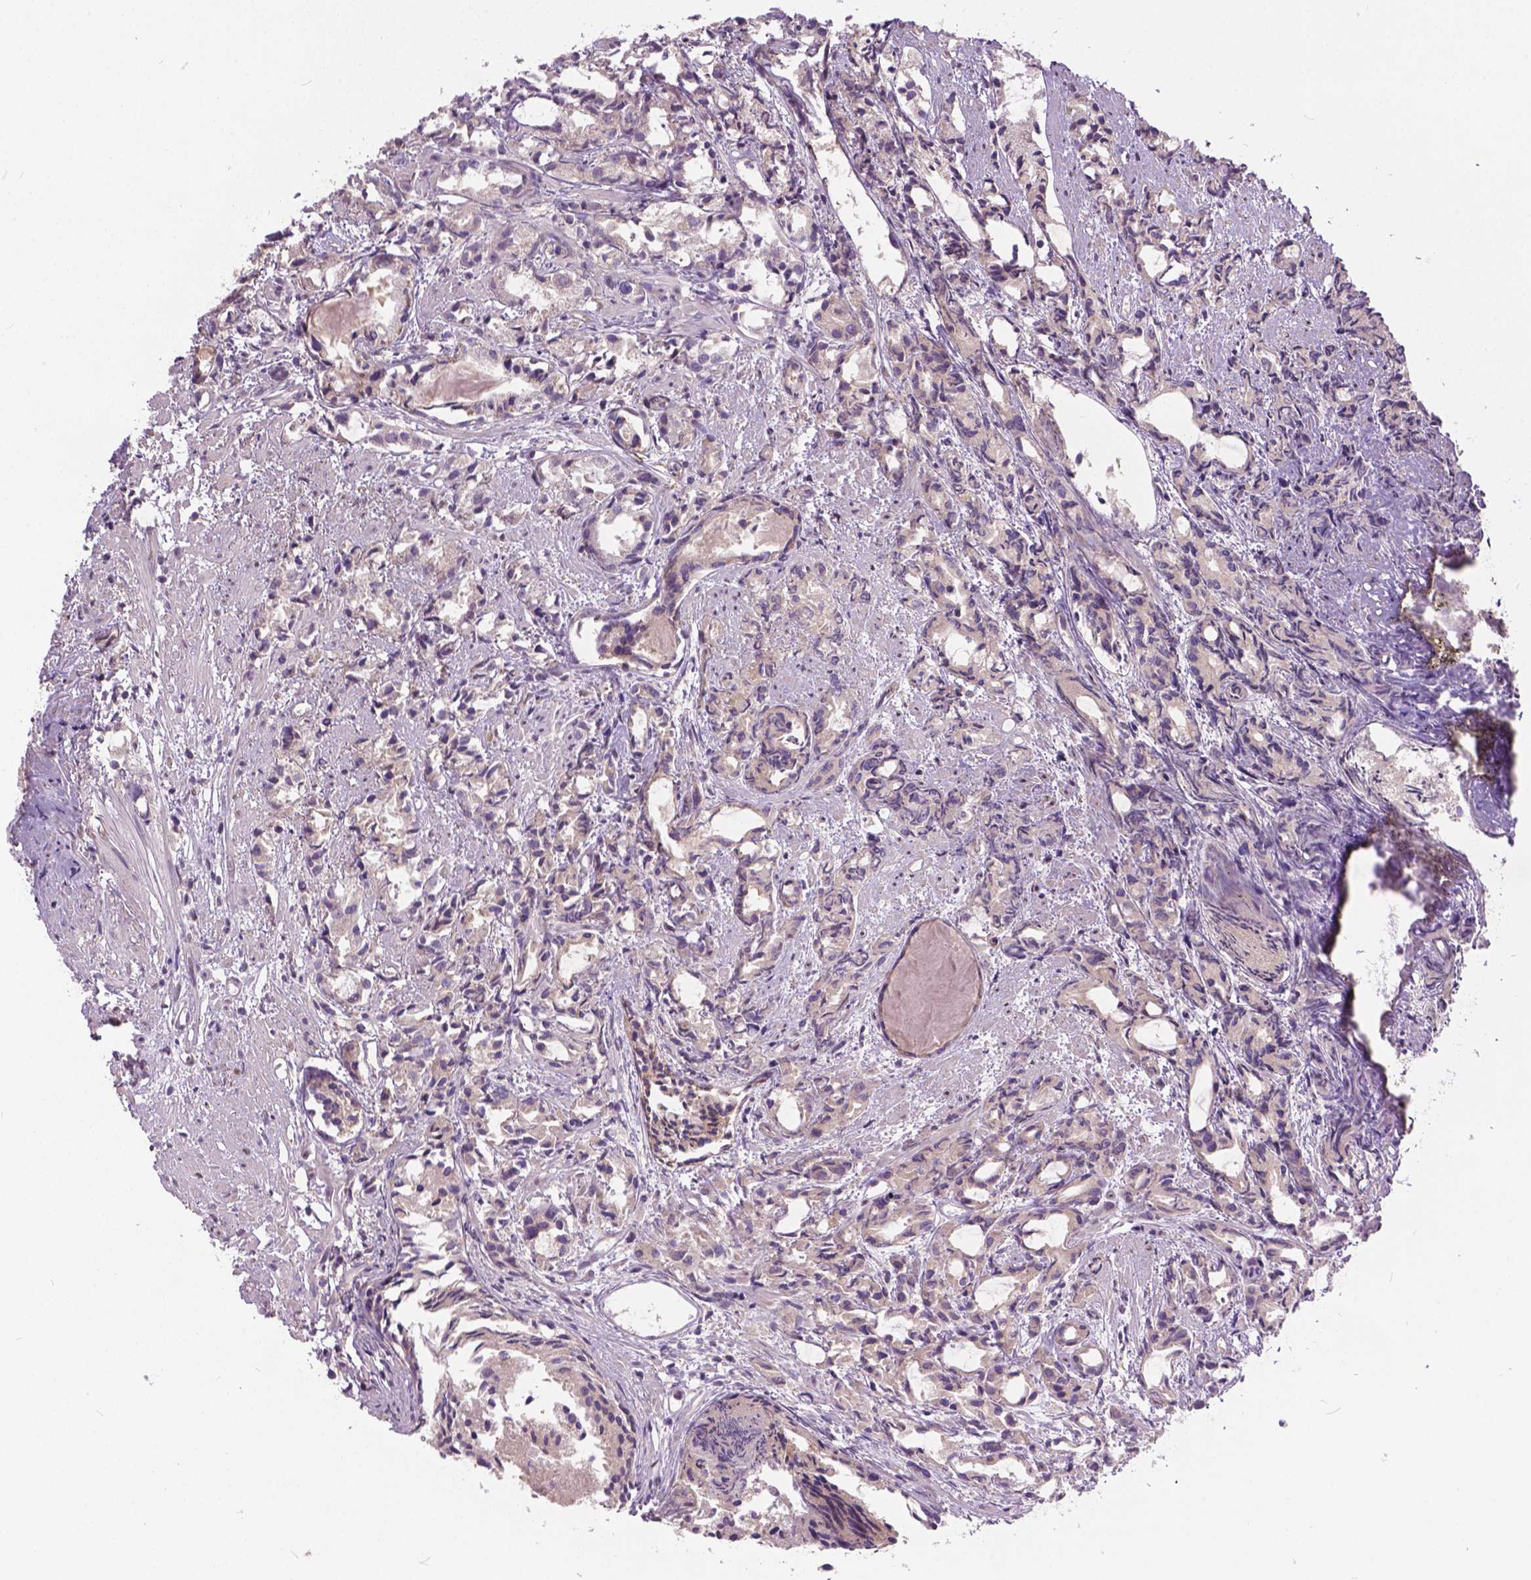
{"staining": {"intensity": "negative", "quantity": "none", "location": "none"}, "tissue": "prostate cancer", "cell_type": "Tumor cells", "image_type": "cancer", "snomed": [{"axis": "morphology", "description": "Adenocarcinoma, High grade"}, {"axis": "topography", "description": "Prostate"}], "caption": "Immunohistochemistry photomicrograph of neoplastic tissue: prostate adenocarcinoma (high-grade) stained with DAB exhibits no significant protein positivity in tumor cells. (DAB (3,3'-diaminobenzidine) immunohistochemistry, high magnification).", "gene": "MZT1", "patient": {"sex": "male", "age": 79}}